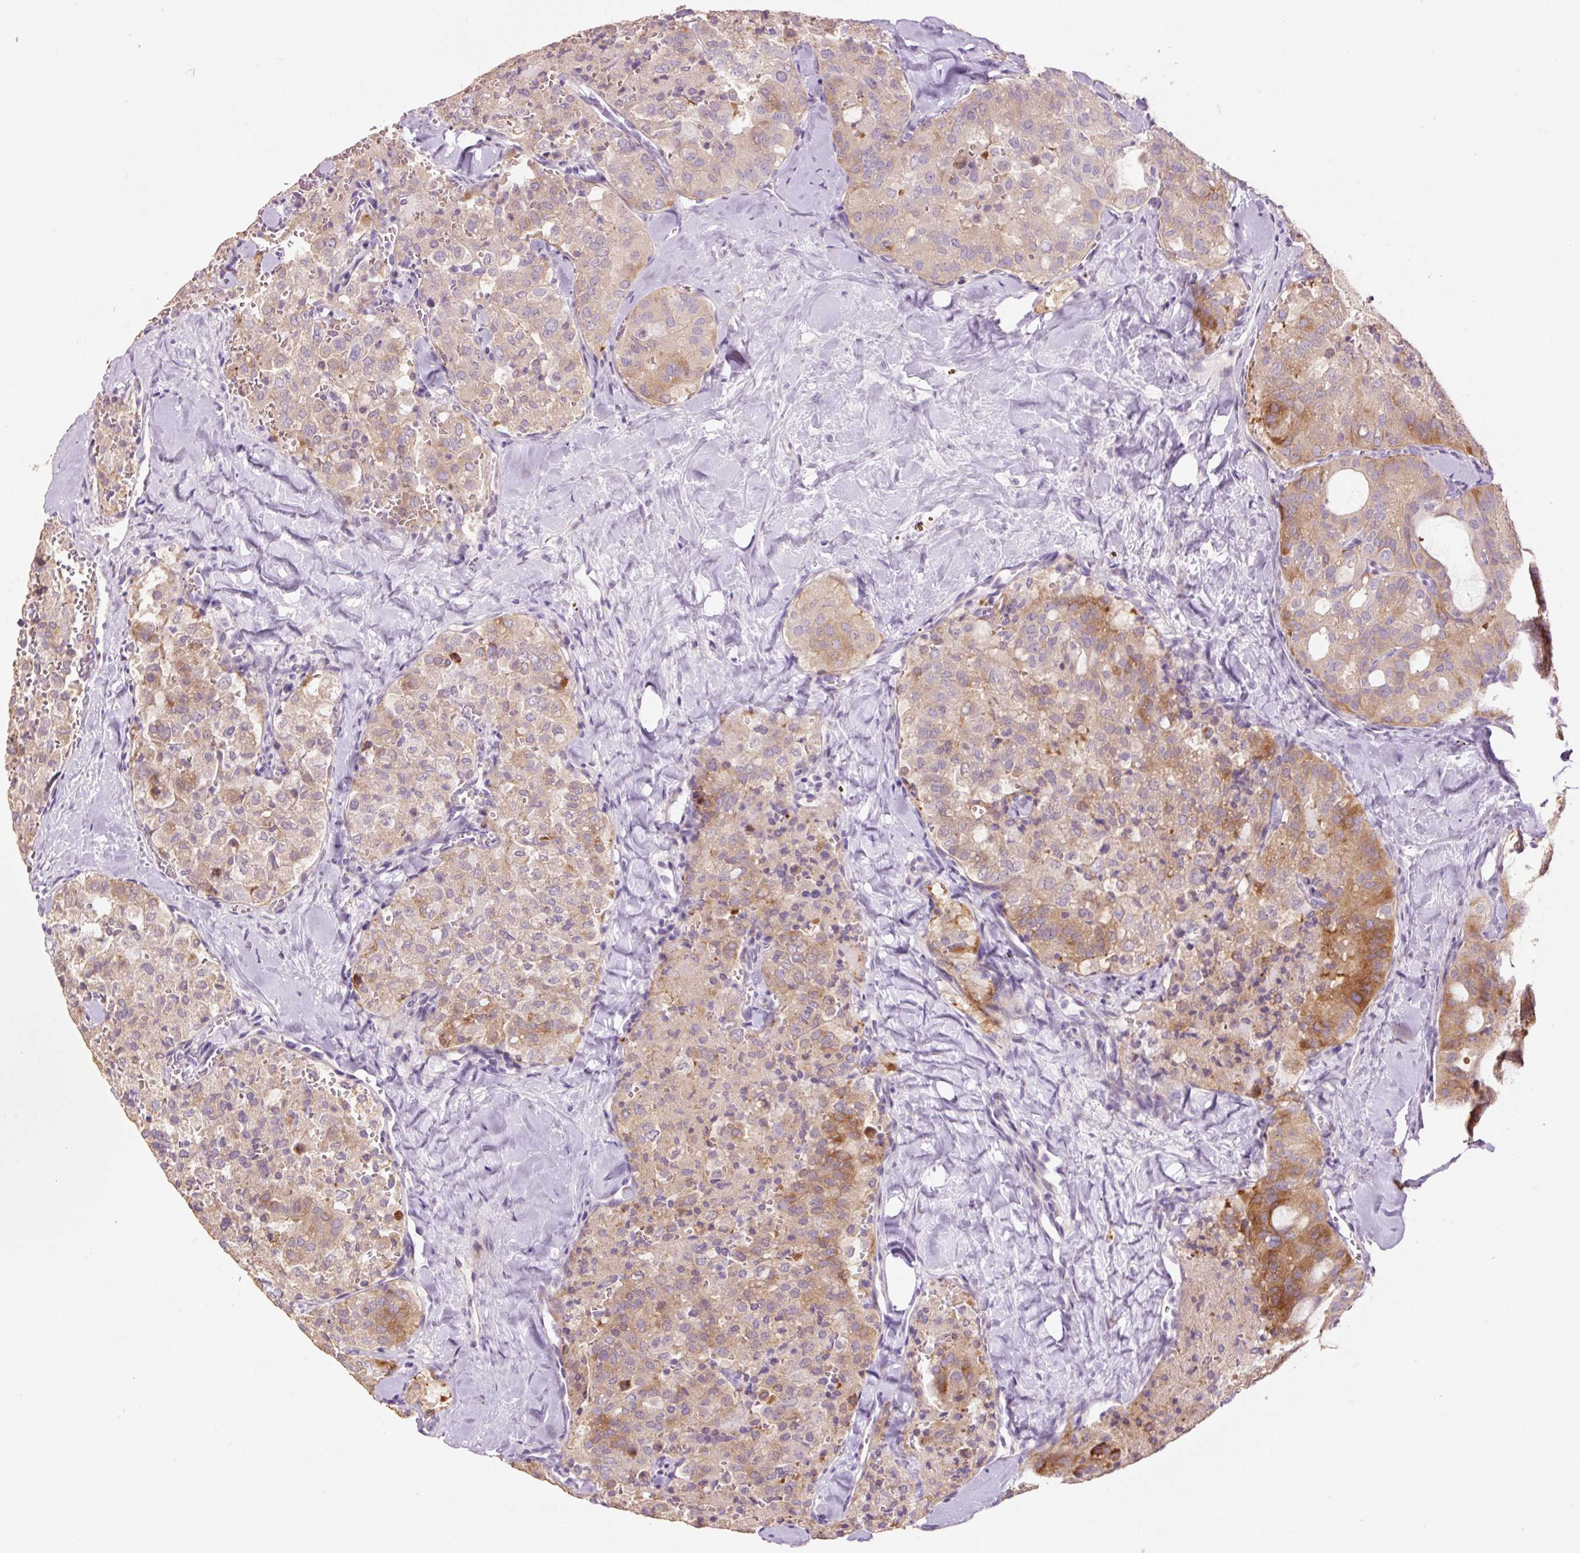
{"staining": {"intensity": "moderate", "quantity": "25%-75%", "location": "cytoplasmic/membranous"}, "tissue": "thyroid cancer", "cell_type": "Tumor cells", "image_type": "cancer", "snomed": [{"axis": "morphology", "description": "Follicular adenoma carcinoma, NOS"}, {"axis": "topography", "description": "Thyroid gland"}], "caption": "Thyroid cancer (follicular adenoma carcinoma) stained for a protein reveals moderate cytoplasmic/membranous positivity in tumor cells.", "gene": "HAX1", "patient": {"sex": "male", "age": 75}}